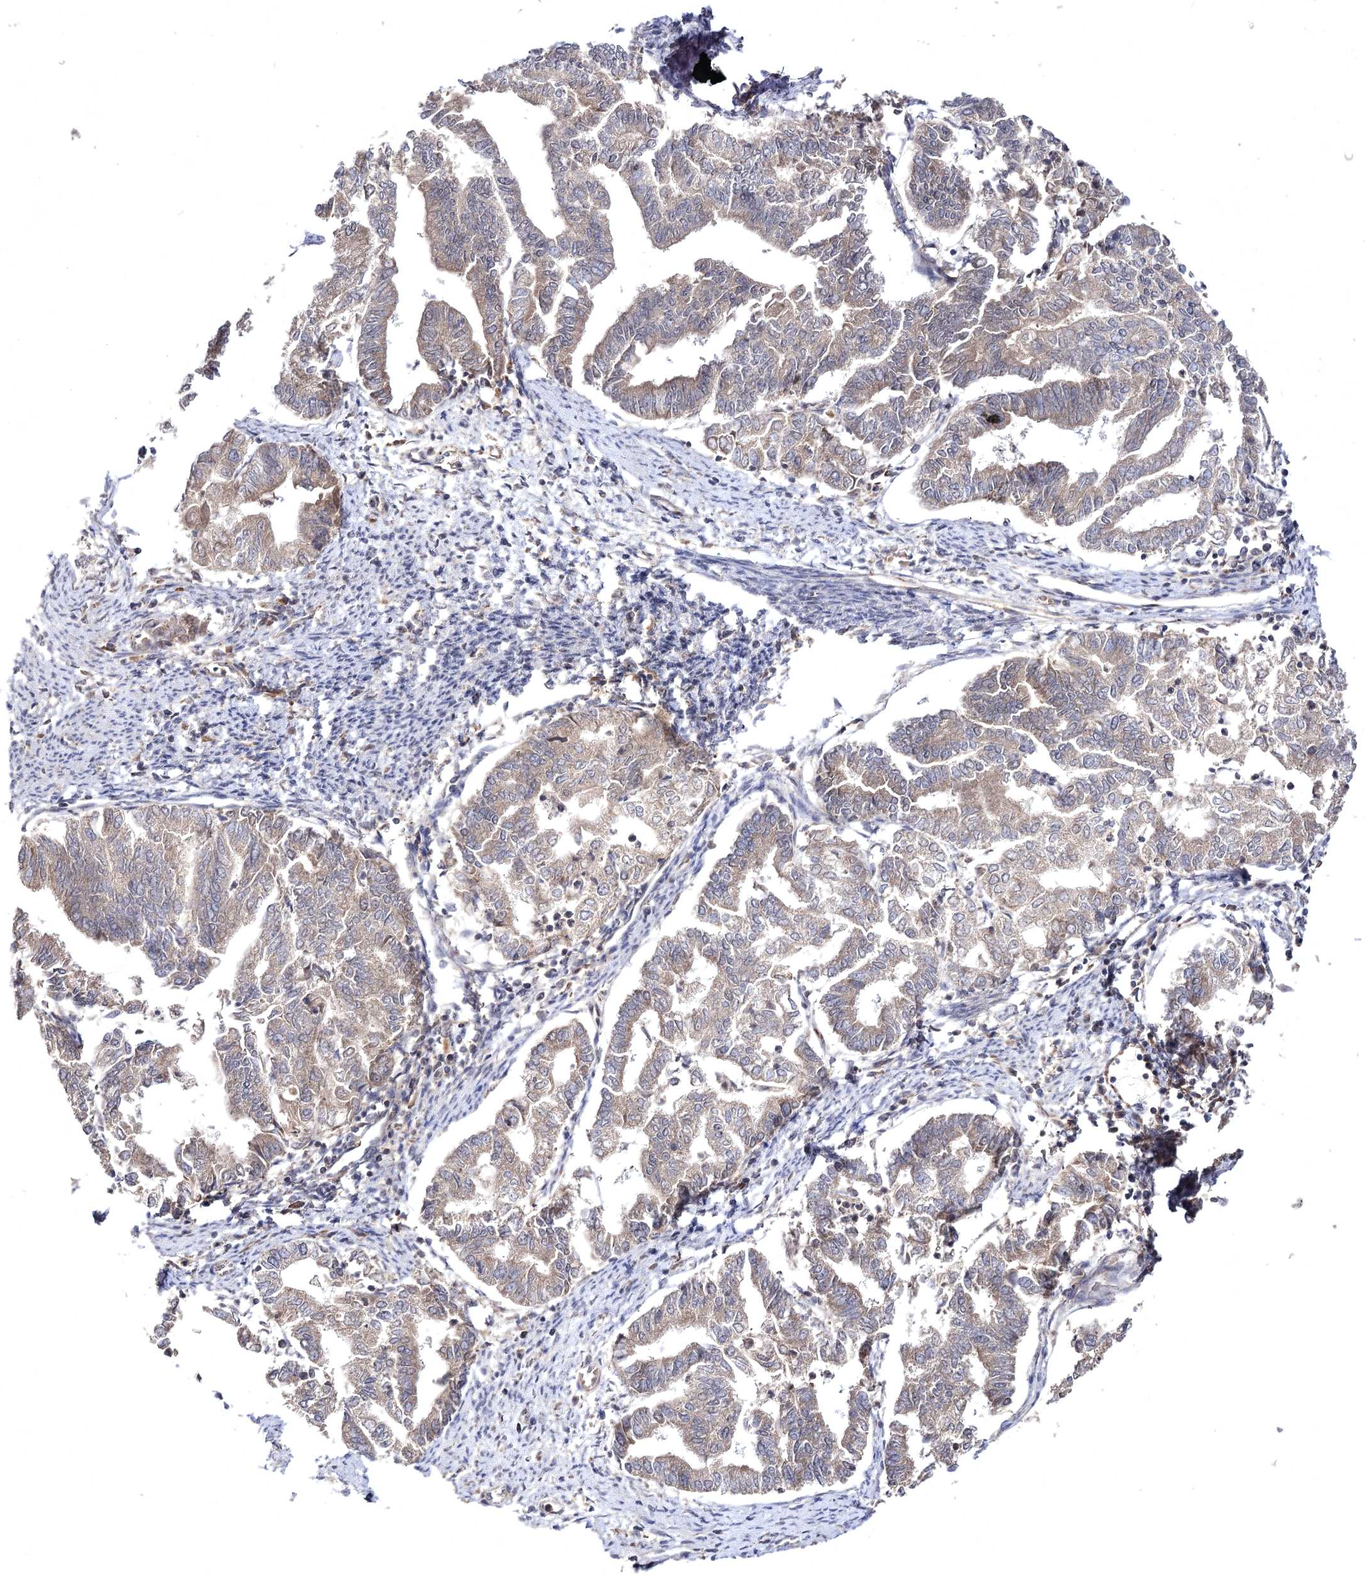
{"staining": {"intensity": "weak", "quantity": ">75%", "location": "cytoplasmic/membranous"}, "tissue": "endometrial cancer", "cell_type": "Tumor cells", "image_type": "cancer", "snomed": [{"axis": "morphology", "description": "Adenocarcinoma, NOS"}, {"axis": "topography", "description": "Endometrium"}], "caption": "High-magnification brightfield microscopy of adenocarcinoma (endometrial) stained with DAB (brown) and counterstained with hematoxylin (blue). tumor cells exhibit weak cytoplasmic/membranous staining is present in about>75% of cells.", "gene": "BCR", "patient": {"sex": "female", "age": 79}}